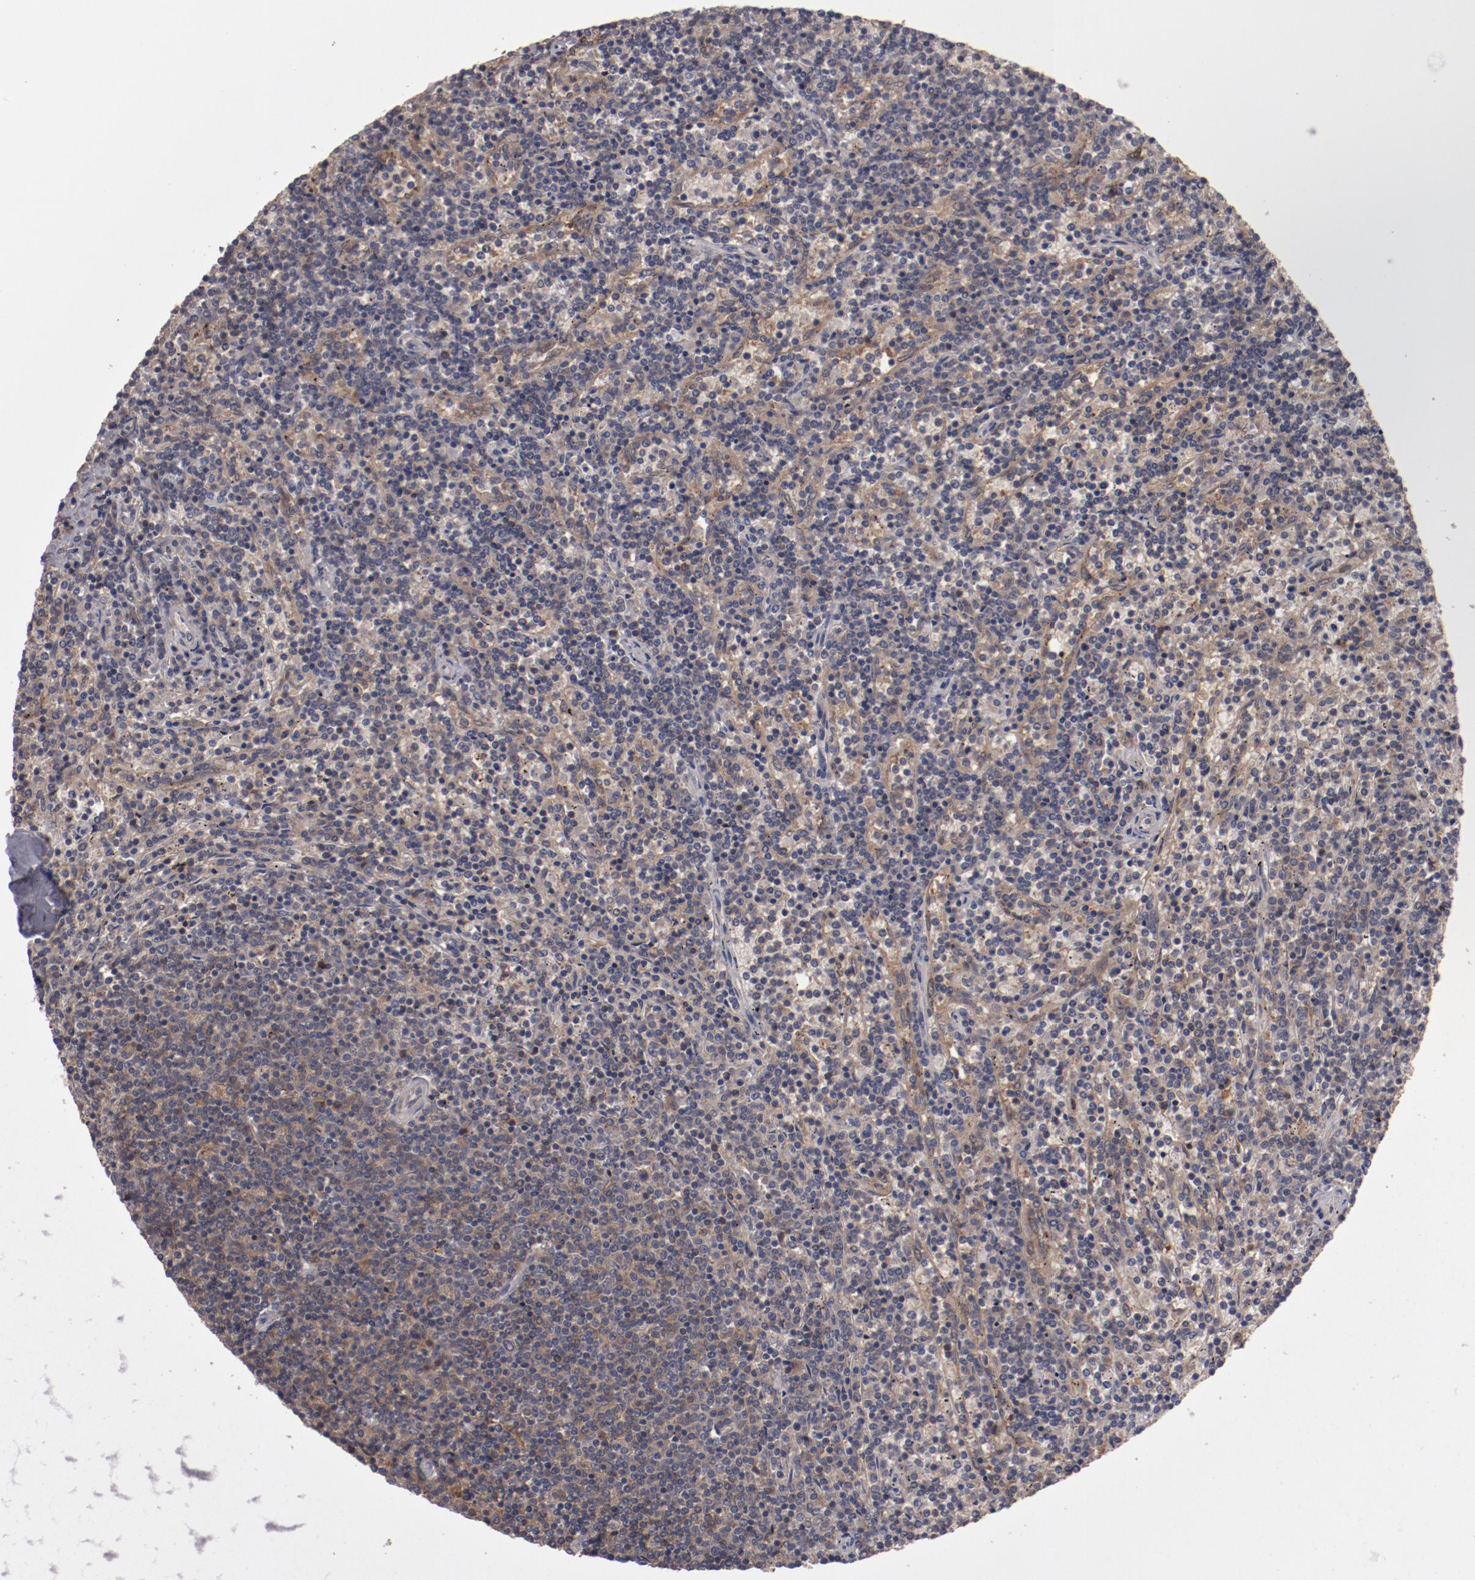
{"staining": {"intensity": "weak", "quantity": ">75%", "location": "cytoplasmic/membranous"}, "tissue": "lymphoma", "cell_type": "Tumor cells", "image_type": "cancer", "snomed": [{"axis": "morphology", "description": "Malignant lymphoma, non-Hodgkin's type, Low grade"}, {"axis": "topography", "description": "Spleen"}], "caption": "Protein staining demonstrates weak cytoplasmic/membranous expression in approximately >75% of tumor cells in lymphoma. (Stains: DAB in brown, nuclei in blue, Microscopy: brightfield microscopy at high magnification).", "gene": "LRRC75B", "patient": {"sex": "female", "age": 50}}